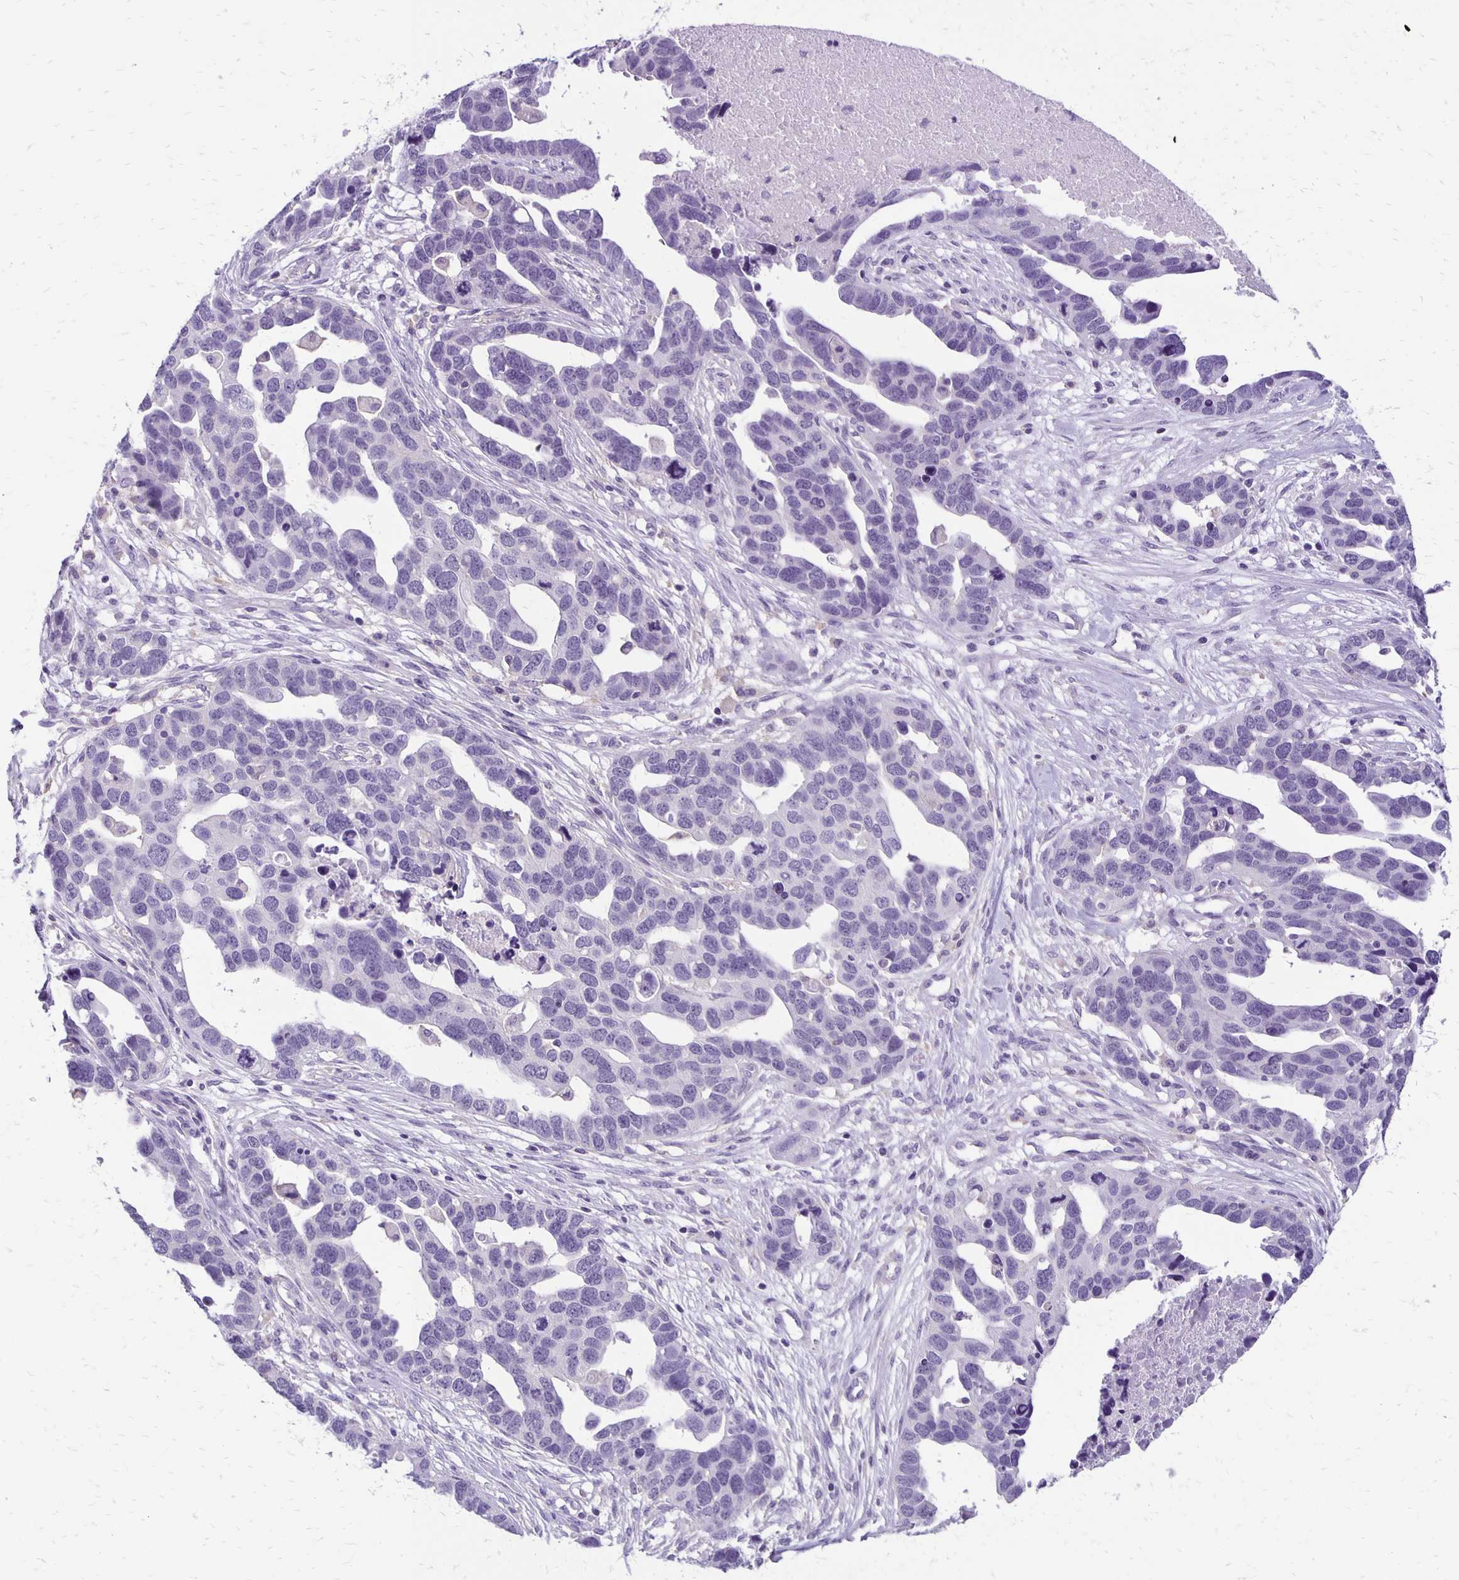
{"staining": {"intensity": "negative", "quantity": "none", "location": "none"}, "tissue": "ovarian cancer", "cell_type": "Tumor cells", "image_type": "cancer", "snomed": [{"axis": "morphology", "description": "Cystadenocarcinoma, serous, NOS"}, {"axis": "topography", "description": "Ovary"}], "caption": "Tumor cells are negative for protein expression in human ovarian cancer (serous cystadenocarcinoma). The staining is performed using DAB brown chromogen with nuclei counter-stained in using hematoxylin.", "gene": "ANKRD45", "patient": {"sex": "female", "age": 54}}